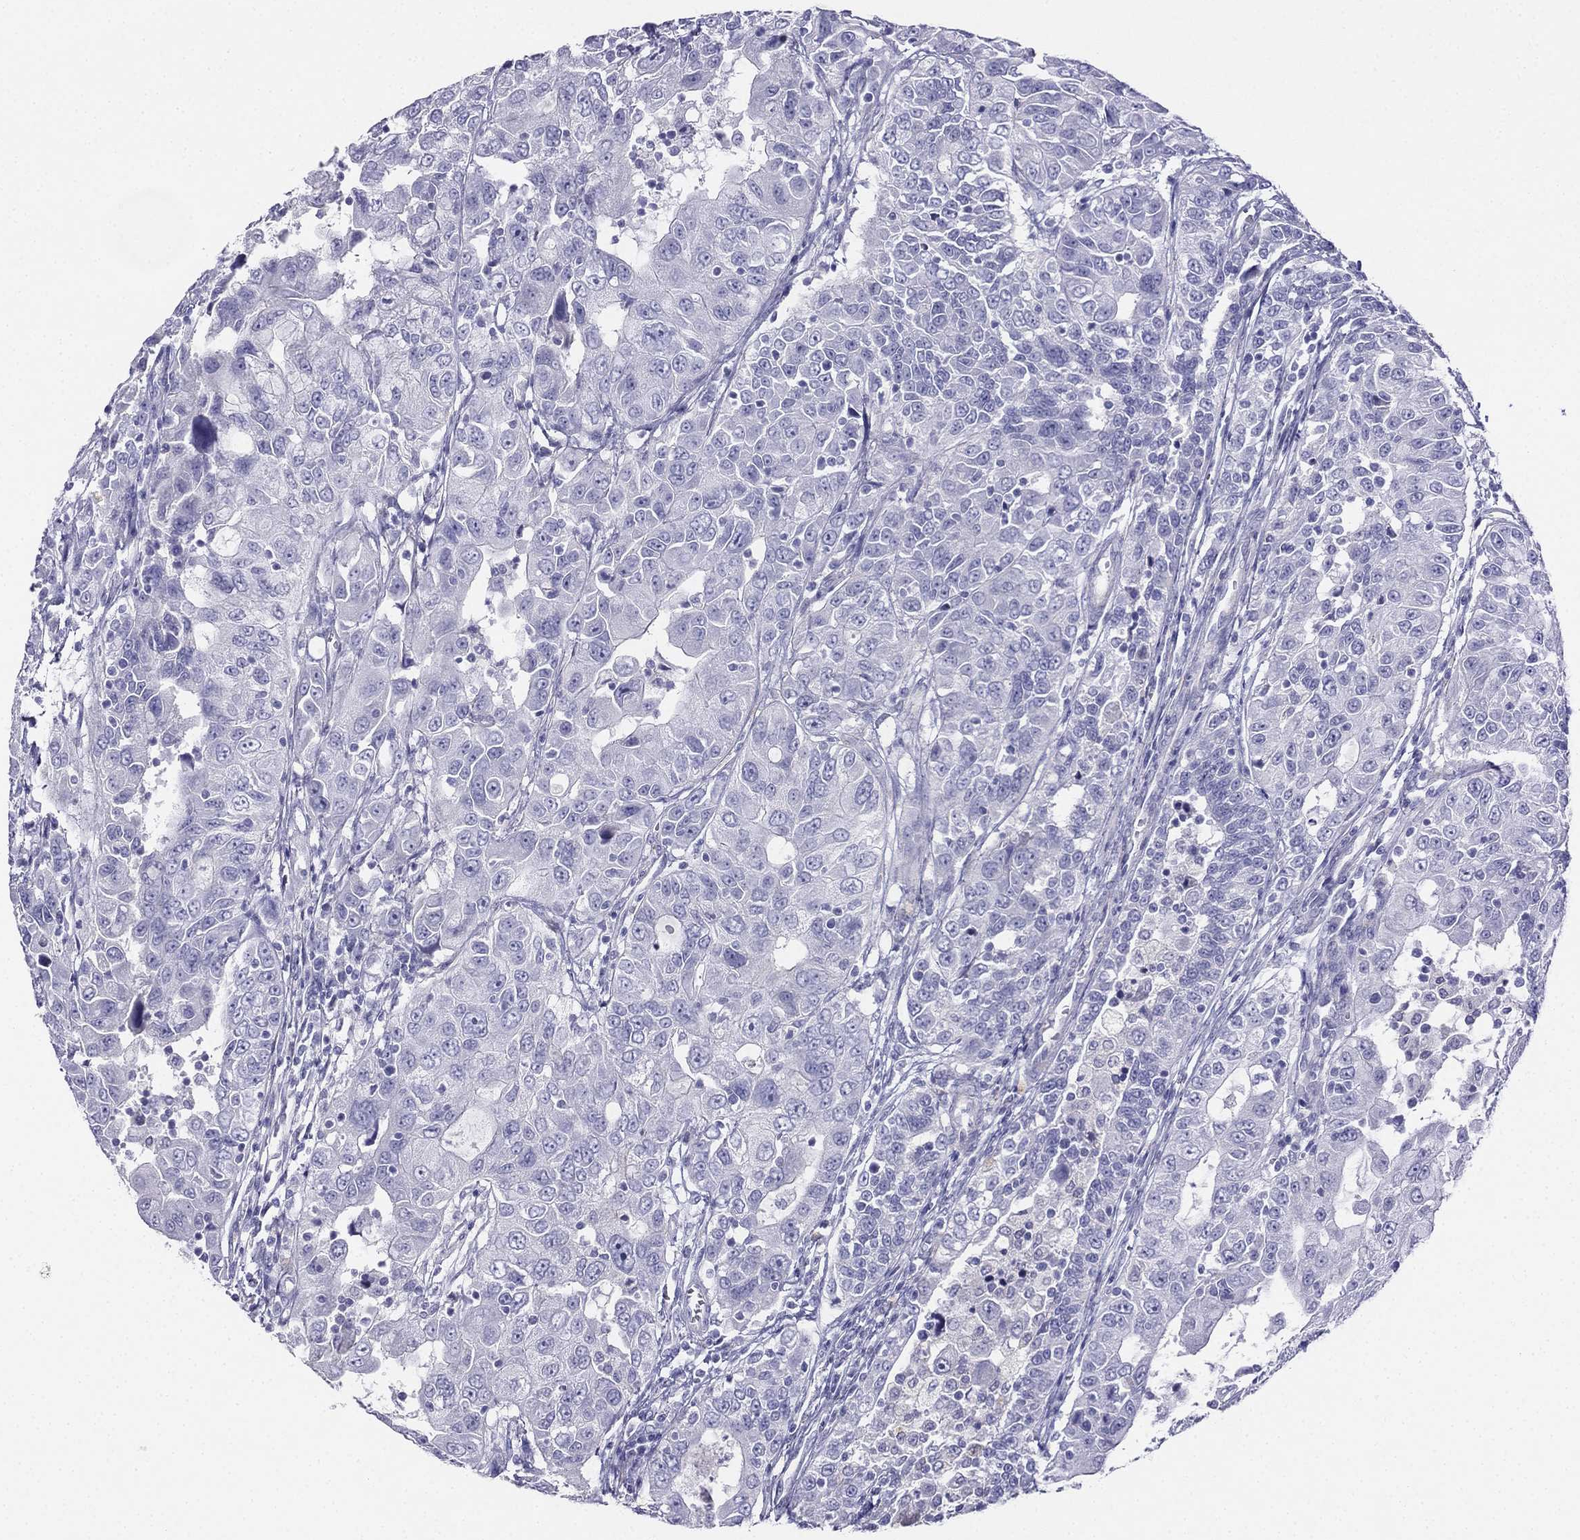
{"staining": {"intensity": "negative", "quantity": "none", "location": "none"}, "tissue": "urothelial cancer", "cell_type": "Tumor cells", "image_type": "cancer", "snomed": [{"axis": "morphology", "description": "Urothelial carcinoma, NOS"}, {"axis": "morphology", "description": "Urothelial carcinoma, High grade"}, {"axis": "topography", "description": "Urinary bladder"}], "caption": "A photomicrograph of human high-grade urothelial carcinoma is negative for staining in tumor cells.", "gene": "ALOXE3", "patient": {"sex": "female", "age": 73}}